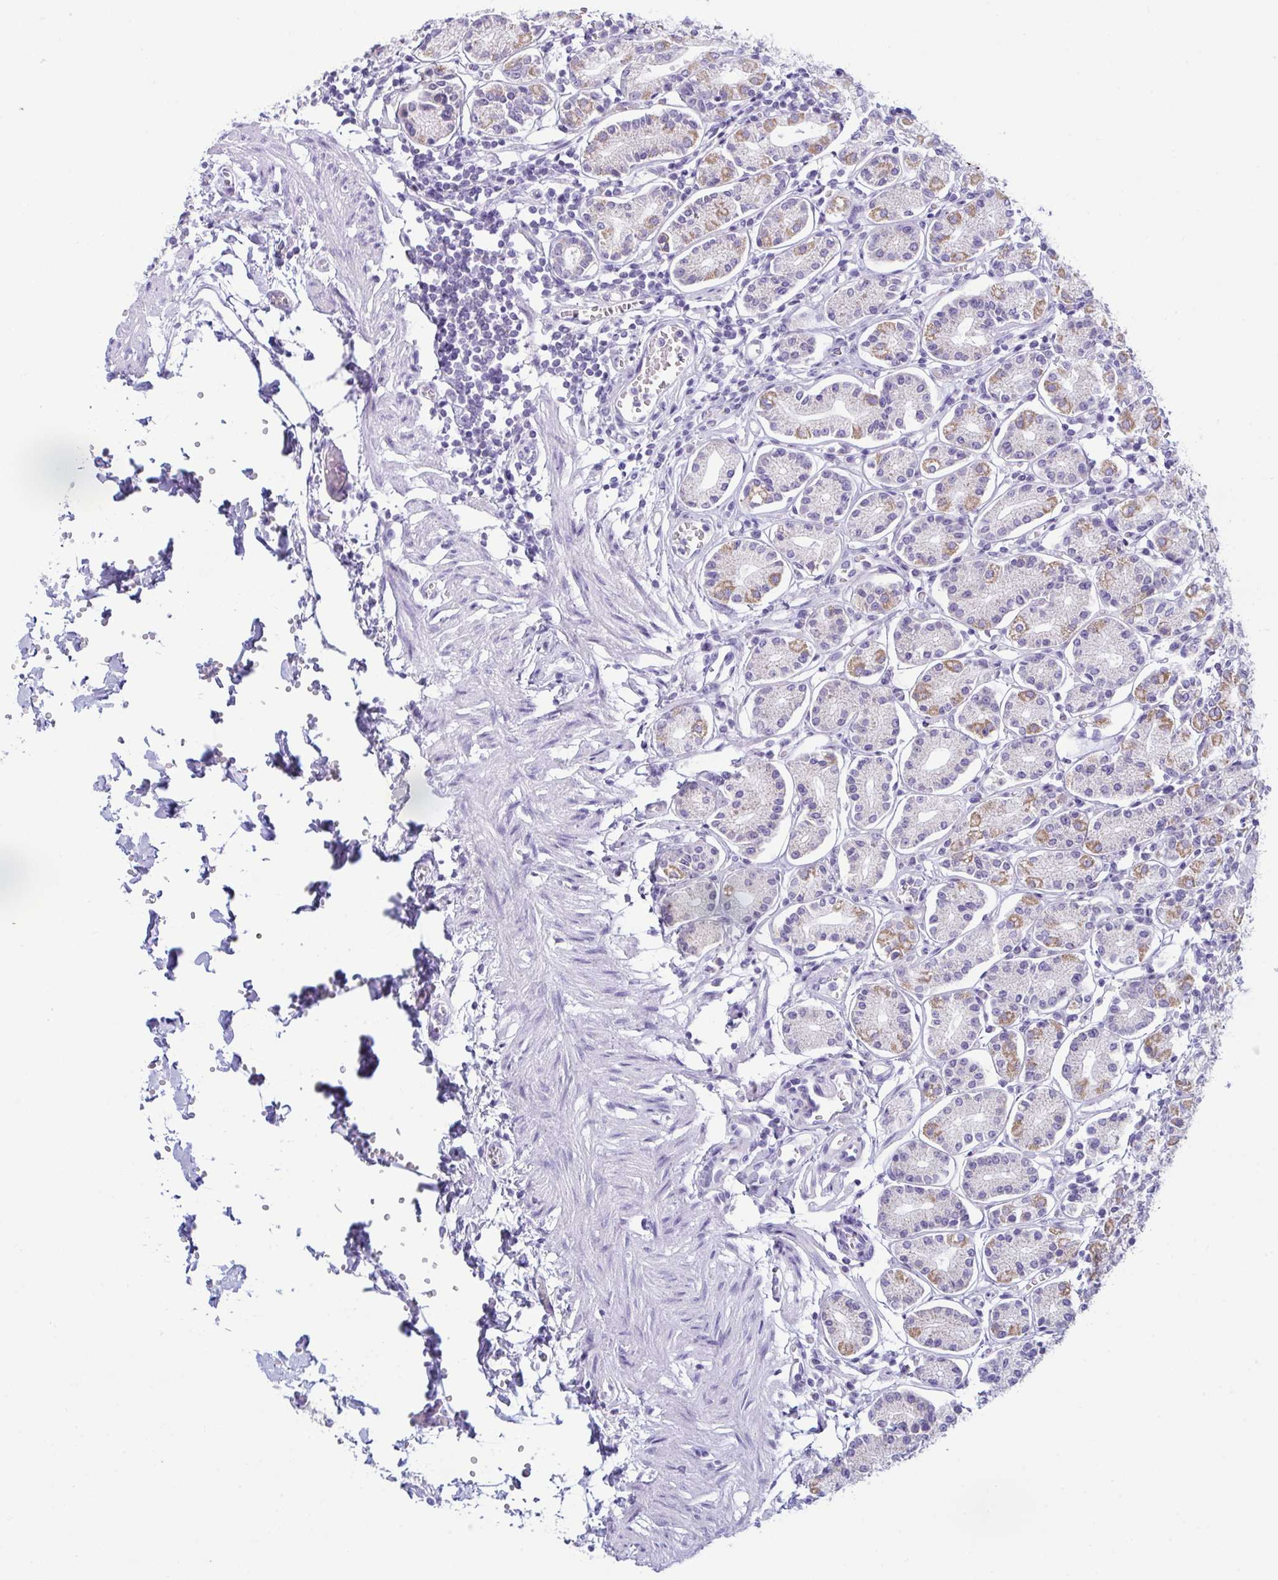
{"staining": {"intensity": "moderate", "quantity": "25%-75%", "location": "cytoplasmic/membranous"}, "tissue": "stomach", "cell_type": "Glandular cells", "image_type": "normal", "snomed": [{"axis": "morphology", "description": "Normal tissue, NOS"}, {"axis": "topography", "description": "Stomach"}], "caption": "Protein analysis of unremarkable stomach exhibits moderate cytoplasmic/membranous staining in about 25%-75% of glandular cells. (DAB IHC with brightfield microscopy, high magnification).", "gene": "BBS1", "patient": {"sex": "female", "age": 62}}